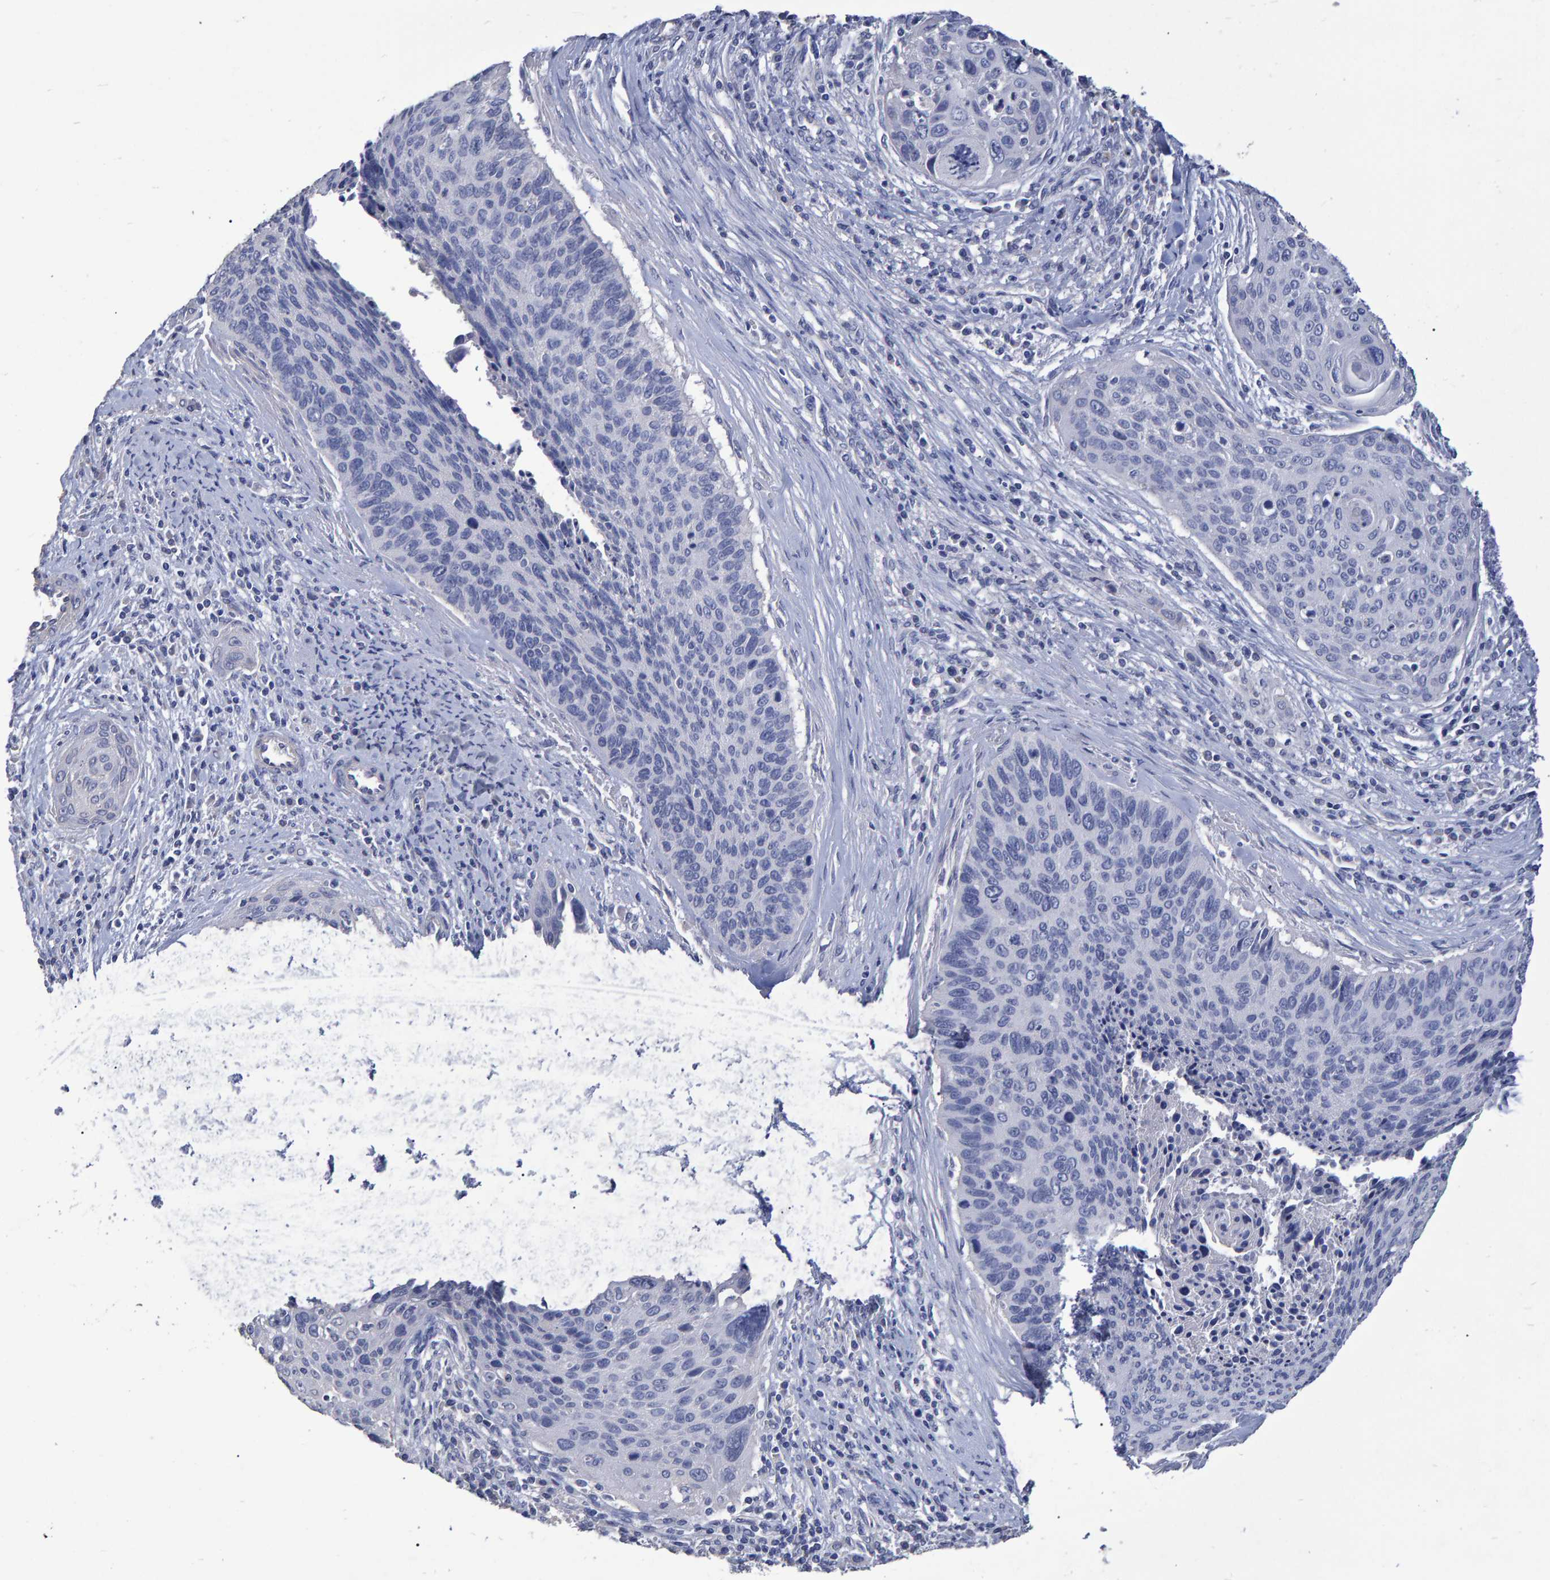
{"staining": {"intensity": "negative", "quantity": "none", "location": "none"}, "tissue": "cervical cancer", "cell_type": "Tumor cells", "image_type": "cancer", "snomed": [{"axis": "morphology", "description": "Squamous cell carcinoma, NOS"}, {"axis": "topography", "description": "Cervix"}], "caption": "An IHC image of cervical cancer (squamous cell carcinoma) is shown. There is no staining in tumor cells of cervical cancer (squamous cell carcinoma).", "gene": "HEMGN", "patient": {"sex": "female", "age": 55}}